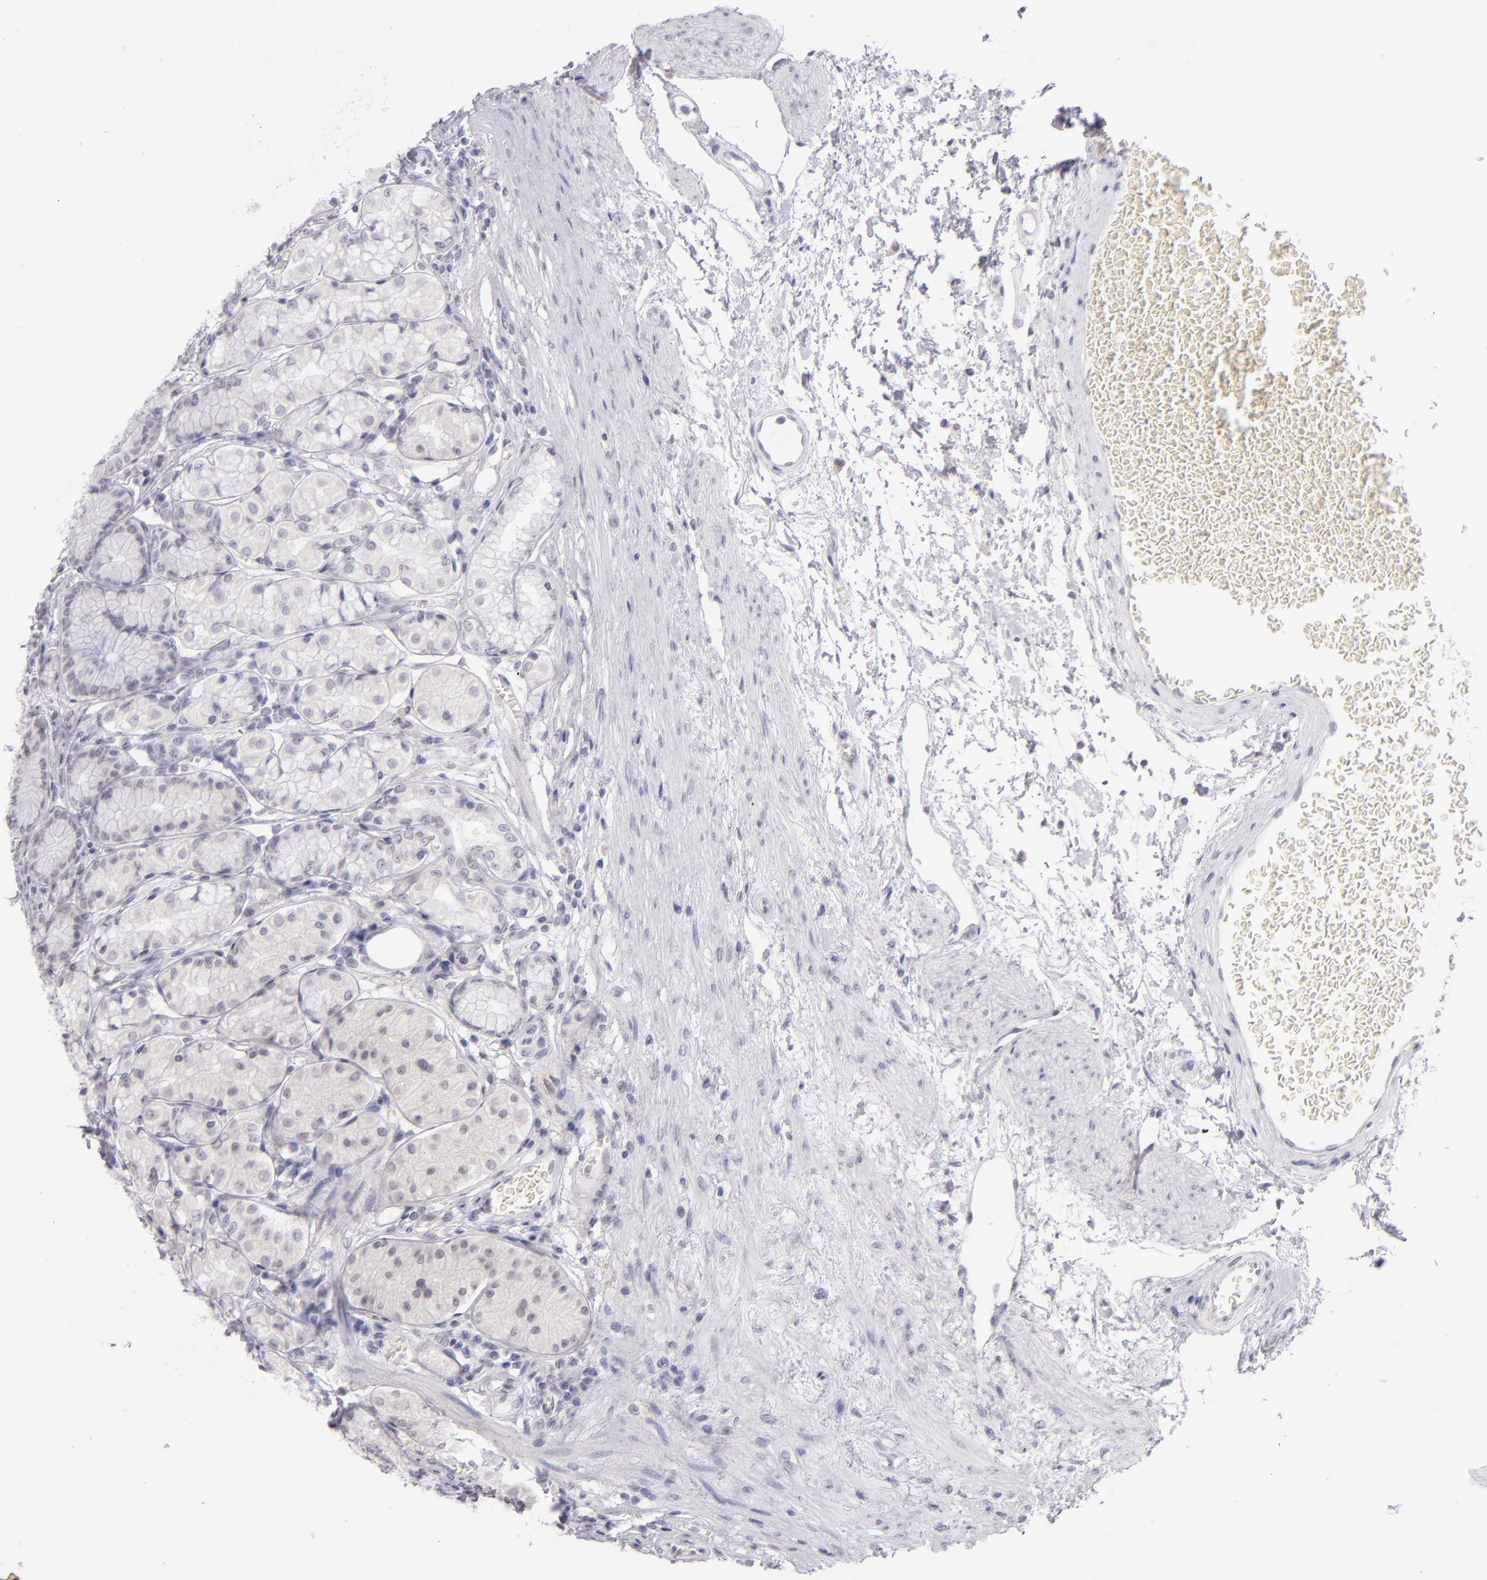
{"staining": {"intensity": "negative", "quantity": "none", "location": "none"}, "tissue": "stomach", "cell_type": "Glandular cells", "image_type": "normal", "snomed": [{"axis": "morphology", "description": "Normal tissue, NOS"}, {"axis": "topography", "description": "Stomach"}, {"axis": "topography", "description": "Stomach, lower"}], "caption": "Image shows no protein expression in glandular cells of benign stomach.", "gene": "CD40", "patient": {"sex": "male", "age": 76}}